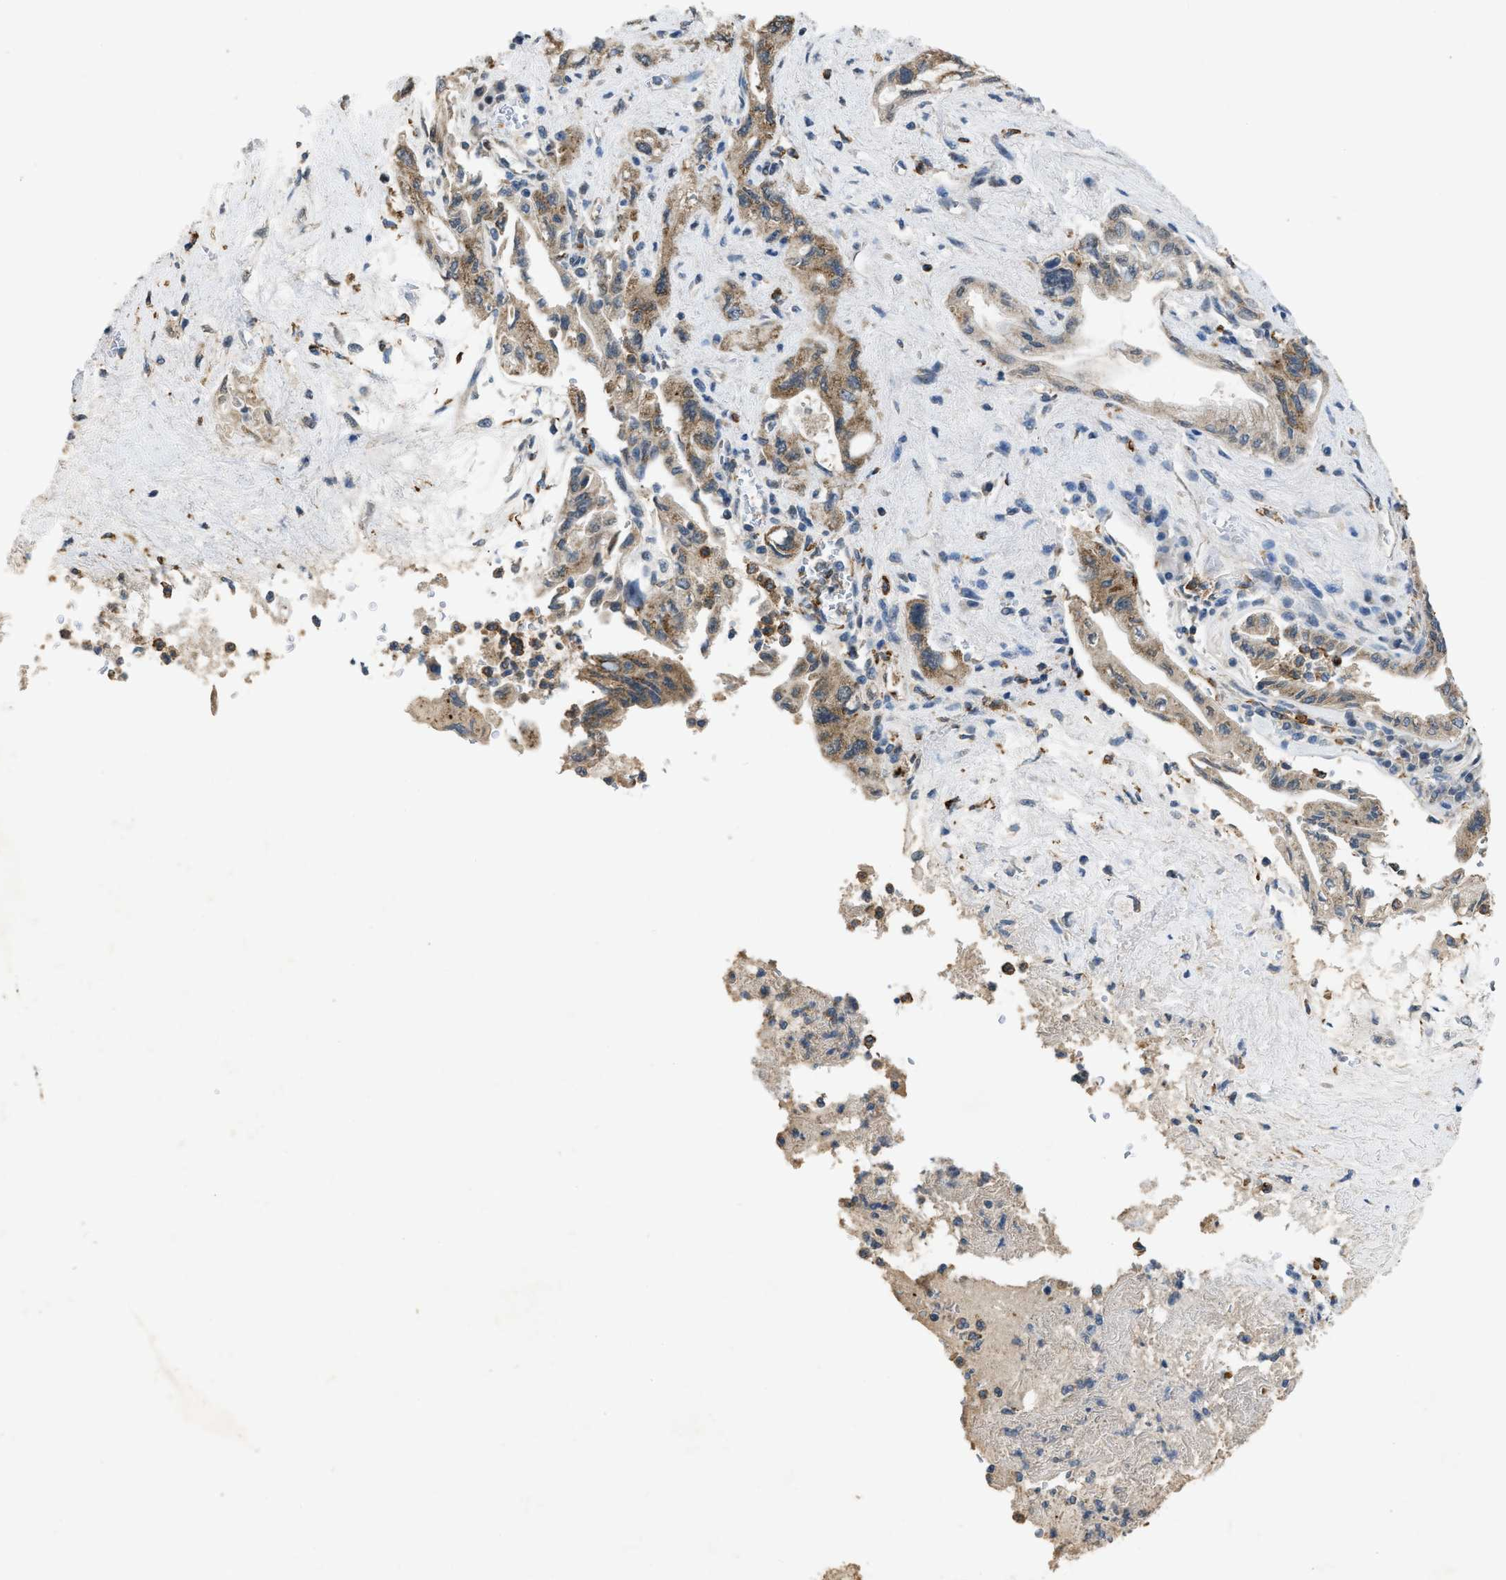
{"staining": {"intensity": "weak", "quantity": ">75%", "location": "cytoplasmic/membranous"}, "tissue": "pancreatic cancer", "cell_type": "Tumor cells", "image_type": "cancer", "snomed": [{"axis": "morphology", "description": "Adenocarcinoma, NOS"}, {"axis": "topography", "description": "Pancreas"}], "caption": "Protein analysis of pancreatic cancer (adenocarcinoma) tissue shows weak cytoplasmic/membranous staining in approximately >75% of tumor cells. (IHC, brightfield microscopy, high magnification).", "gene": "TOMM34", "patient": {"sex": "female", "age": 73}}